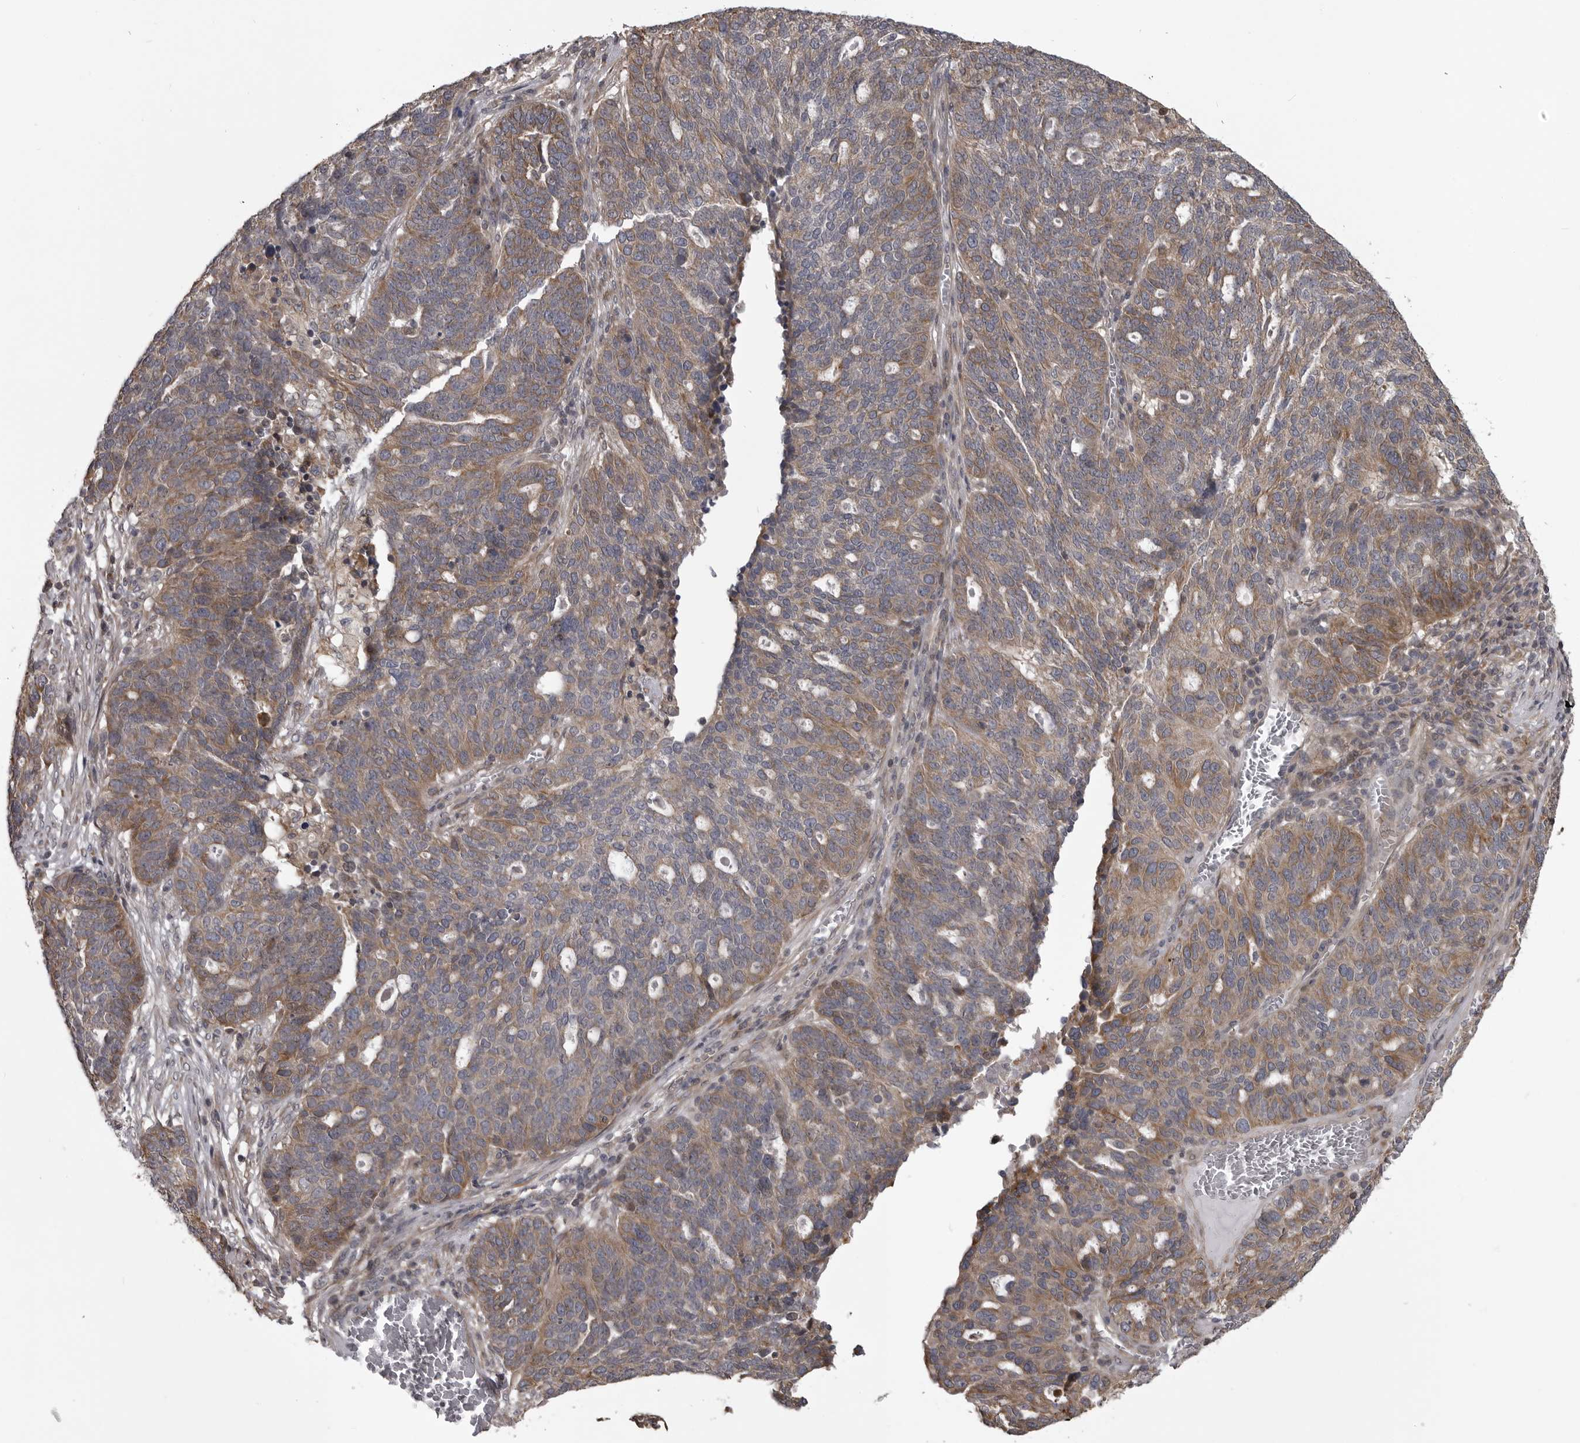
{"staining": {"intensity": "weak", "quantity": ">75%", "location": "cytoplasmic/membranous"}, "tissue": "ovarian cancer", "cell_type": "Tumor cells", "image_type": "cancer", "snomed": [{"axis": "morphology", "description": "Cystadenocarcinoma, serous, NOS"}, {"axis": "topography", "description": "Ovary"}], "caption": "The micrograph reveals a brown stain indicating the presence of a protein in the cytoplasmic/membranous of tumor cells in serous cystadenocarcinoma (ovarian). (Brightfield microscopy of DAB IHC at high magnification).", "gene": "ZNRF1", "patient": {"sex": "female", "age": 59}}